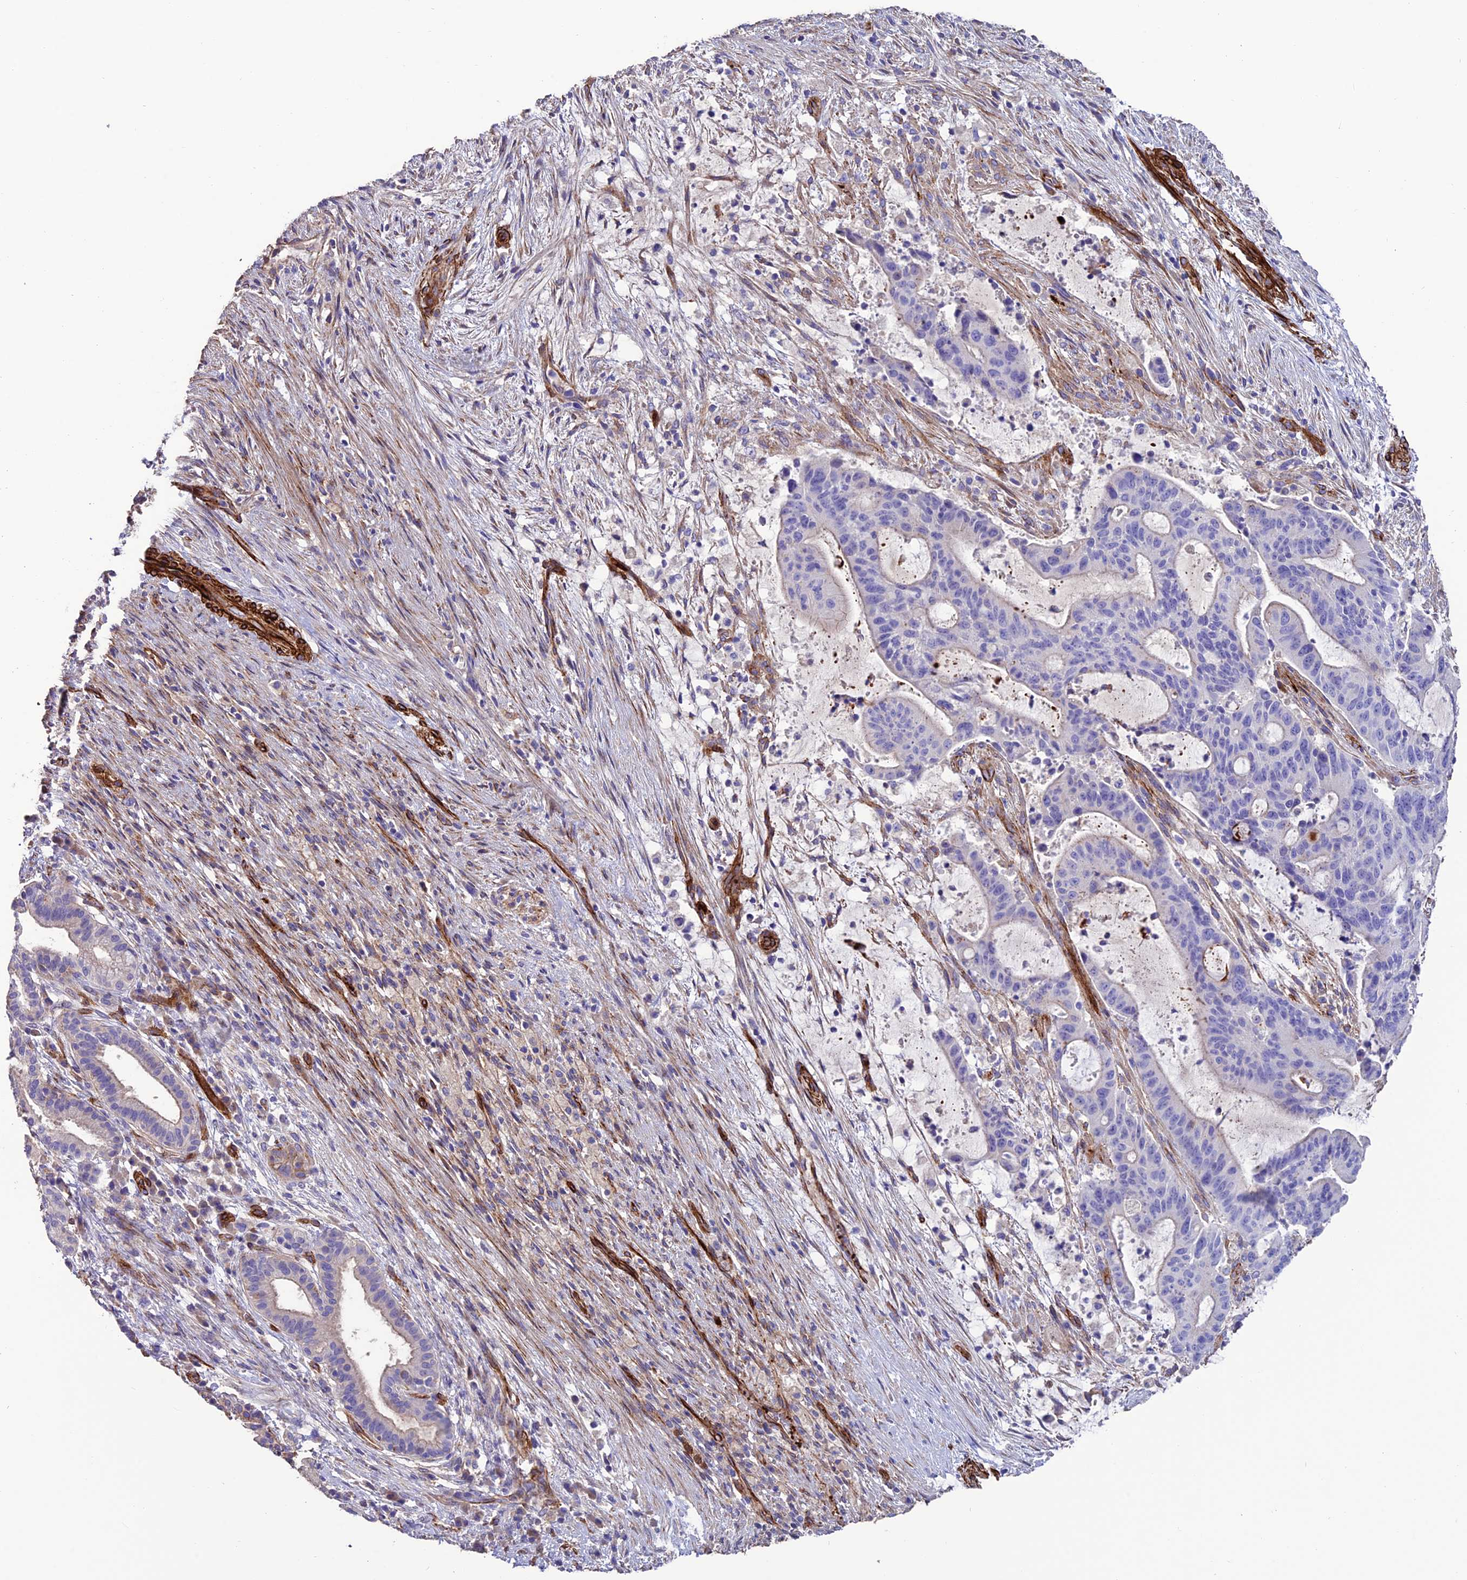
{"staining": {"intensity": "negative", "quantity": "none", "location": "none"}, "tissue": "liver cancer", "cell_type": "Tumor cells", "image_type": "cancer", "snomed": [{"axis": "morphology", "description": "Normal tissue, NOS"}, {"axis": "morphology", "description": "Cholangiocarcinoma"}, {"axis": "topography", "description": "Liver"}, {"axis": "topography", "description": "Peripheral nerve tissue"}], "caption": "DAB immunohistochemical staining of cholangiocarcinoma (liver) reveals no significant positivity in tumor cells.", "gene": "REX1BD", "patient": {"sex": "female", "age": 73}}